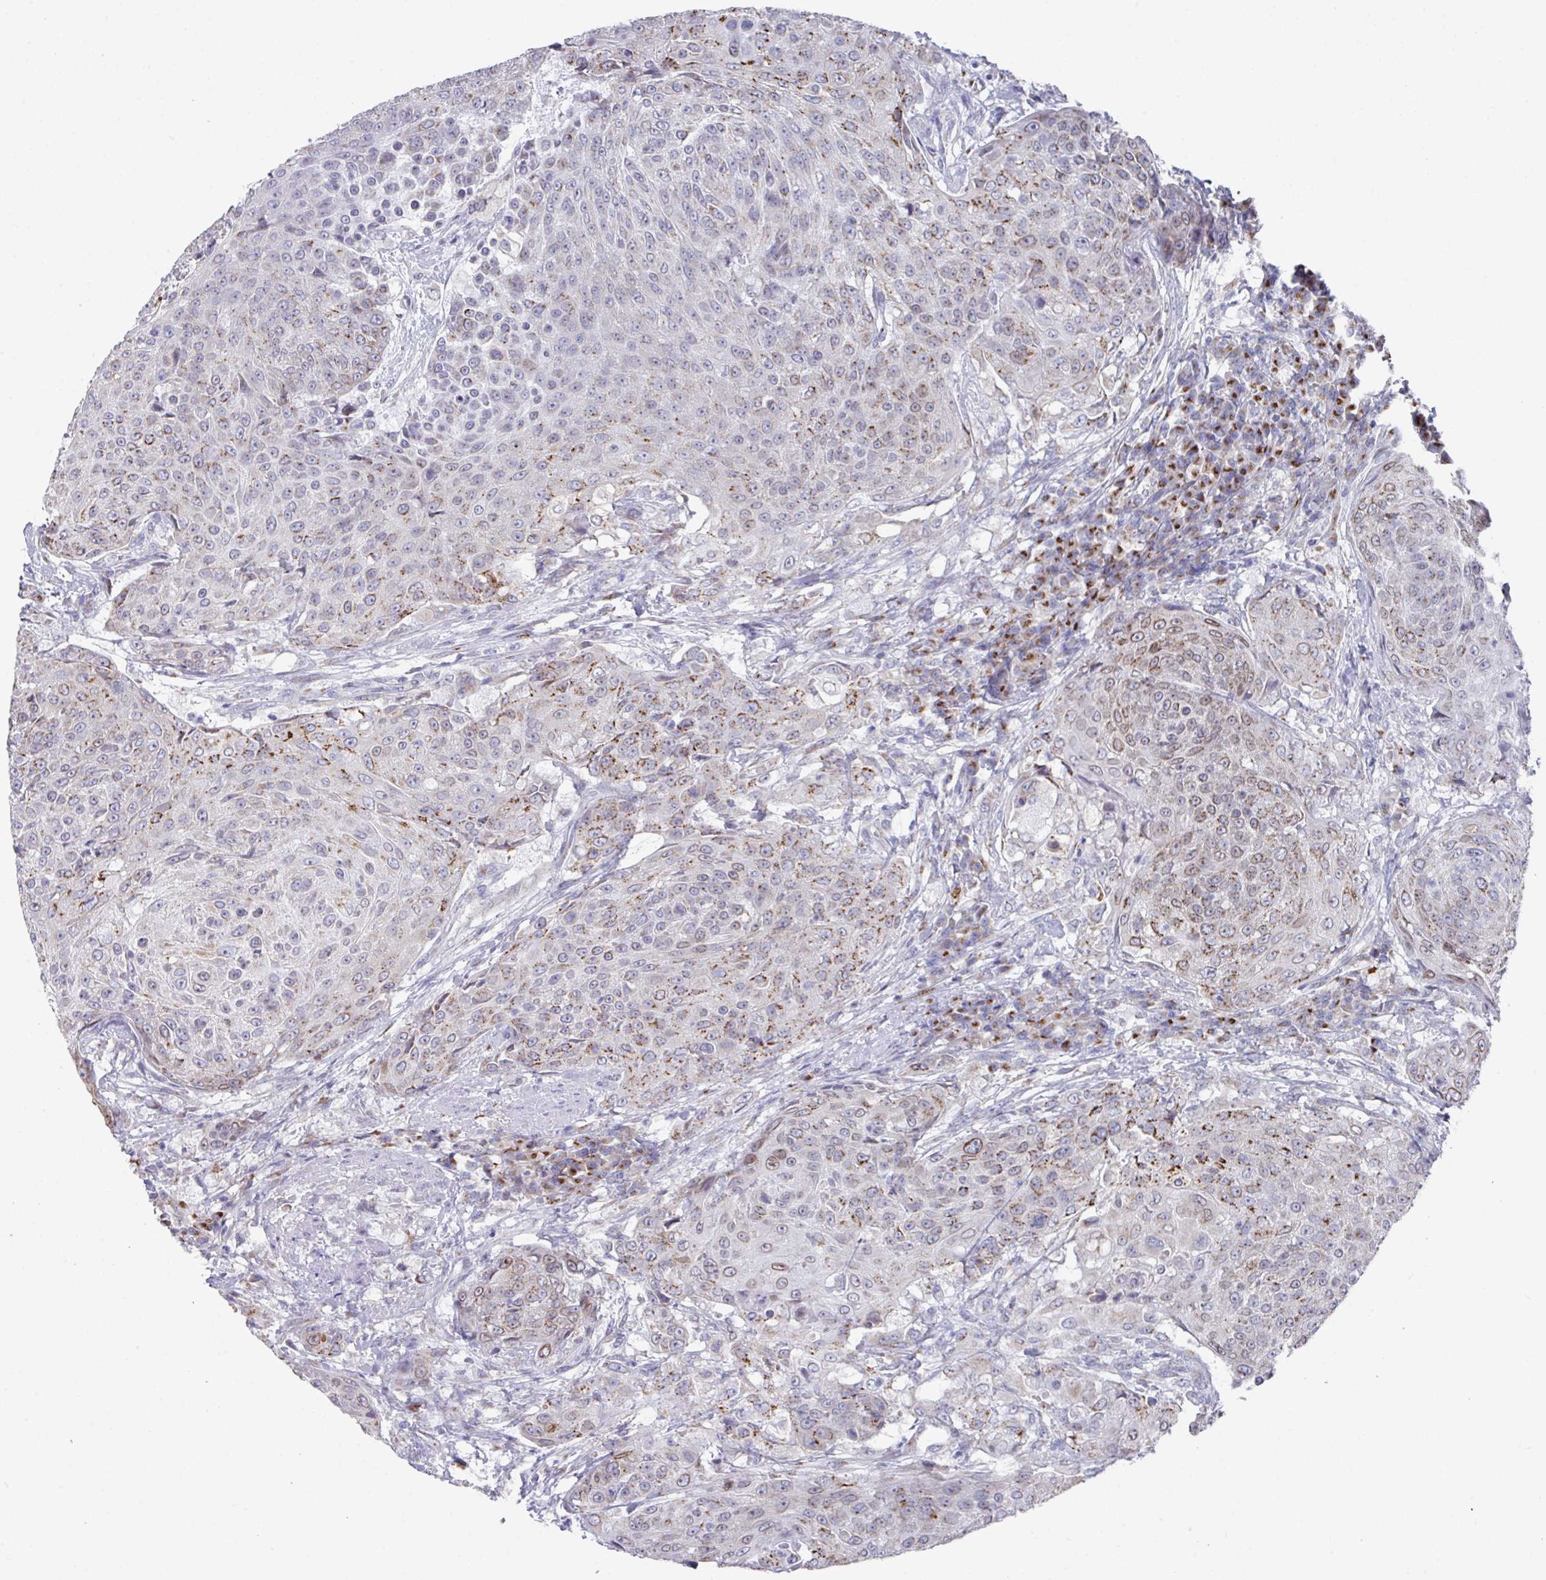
{"staining": {"intensity": "moderate", "quantity": "<25%", "location": "cytoplasmic/membranous"}, "tissue": "urothelial cancer", "cell_type": "Tumor cells", "image_type": "cancer", "snomed": [{"axis": "morphology", "description": "Urothelial carcinoma, High grade"}, {"axis": "topography", "description": "Urinary bladder"}], "caption": "This is an image of immunohistochemistry (IHC) staining of urothelial carcinoma (high-grade), which shows moderate positivity in the cytoplasmic/membranous of tumor cells.", "gene": "VKORC1L1", "patient": {"sex": "female", "age": 63}}